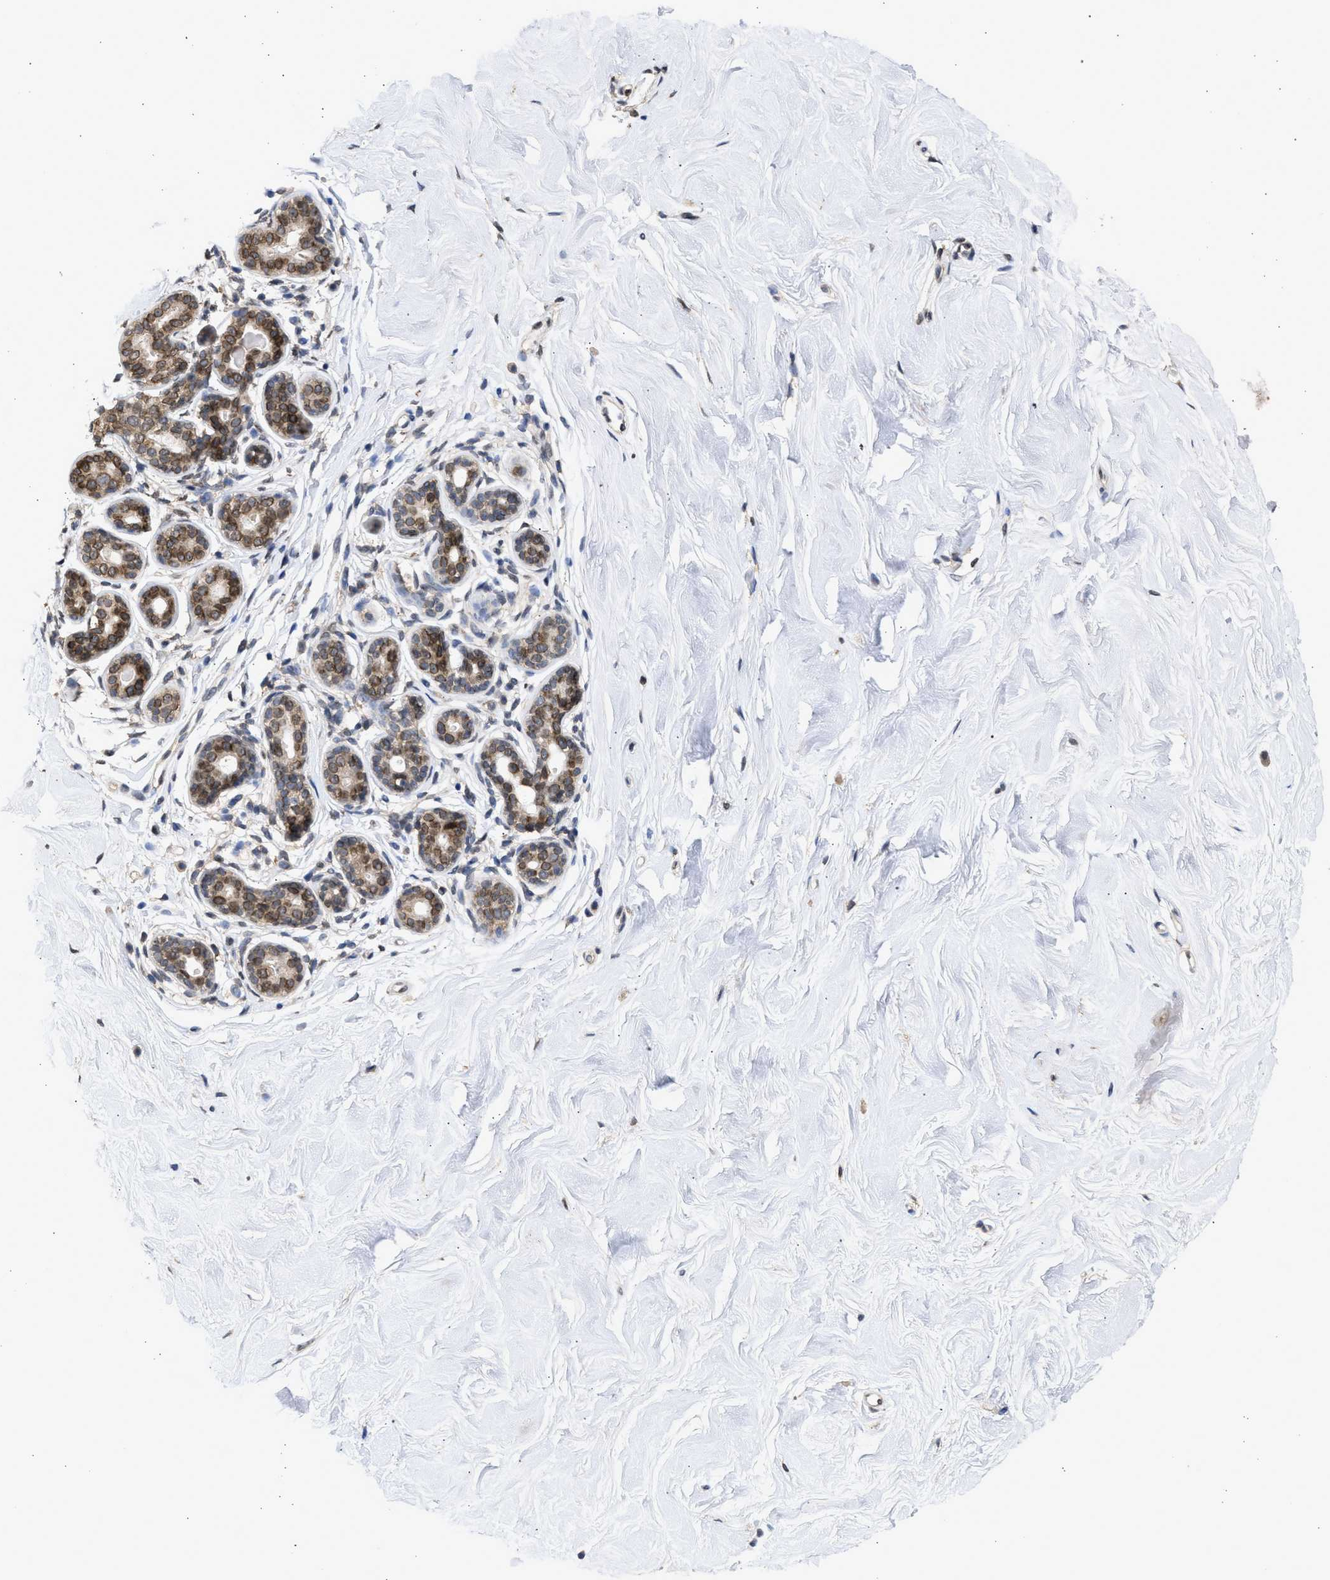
{"staining": {"intensity": "negative", "quantity": "none", "location": "none"}, "tissue": "breast", "cell_type": "Adipocytes", "image_type": "normal", "snomed": [{"axis": "morphology", "description": "Normal tissue, NOS"}, {"axis": "topography", "description": "Breast"}], "caption": "Human breast stained for a protein using immunohistochemistry demonstrates no staining in adipocytes.", "gene": "NUP35", "patient": {"sex": "female", "age": 22}}